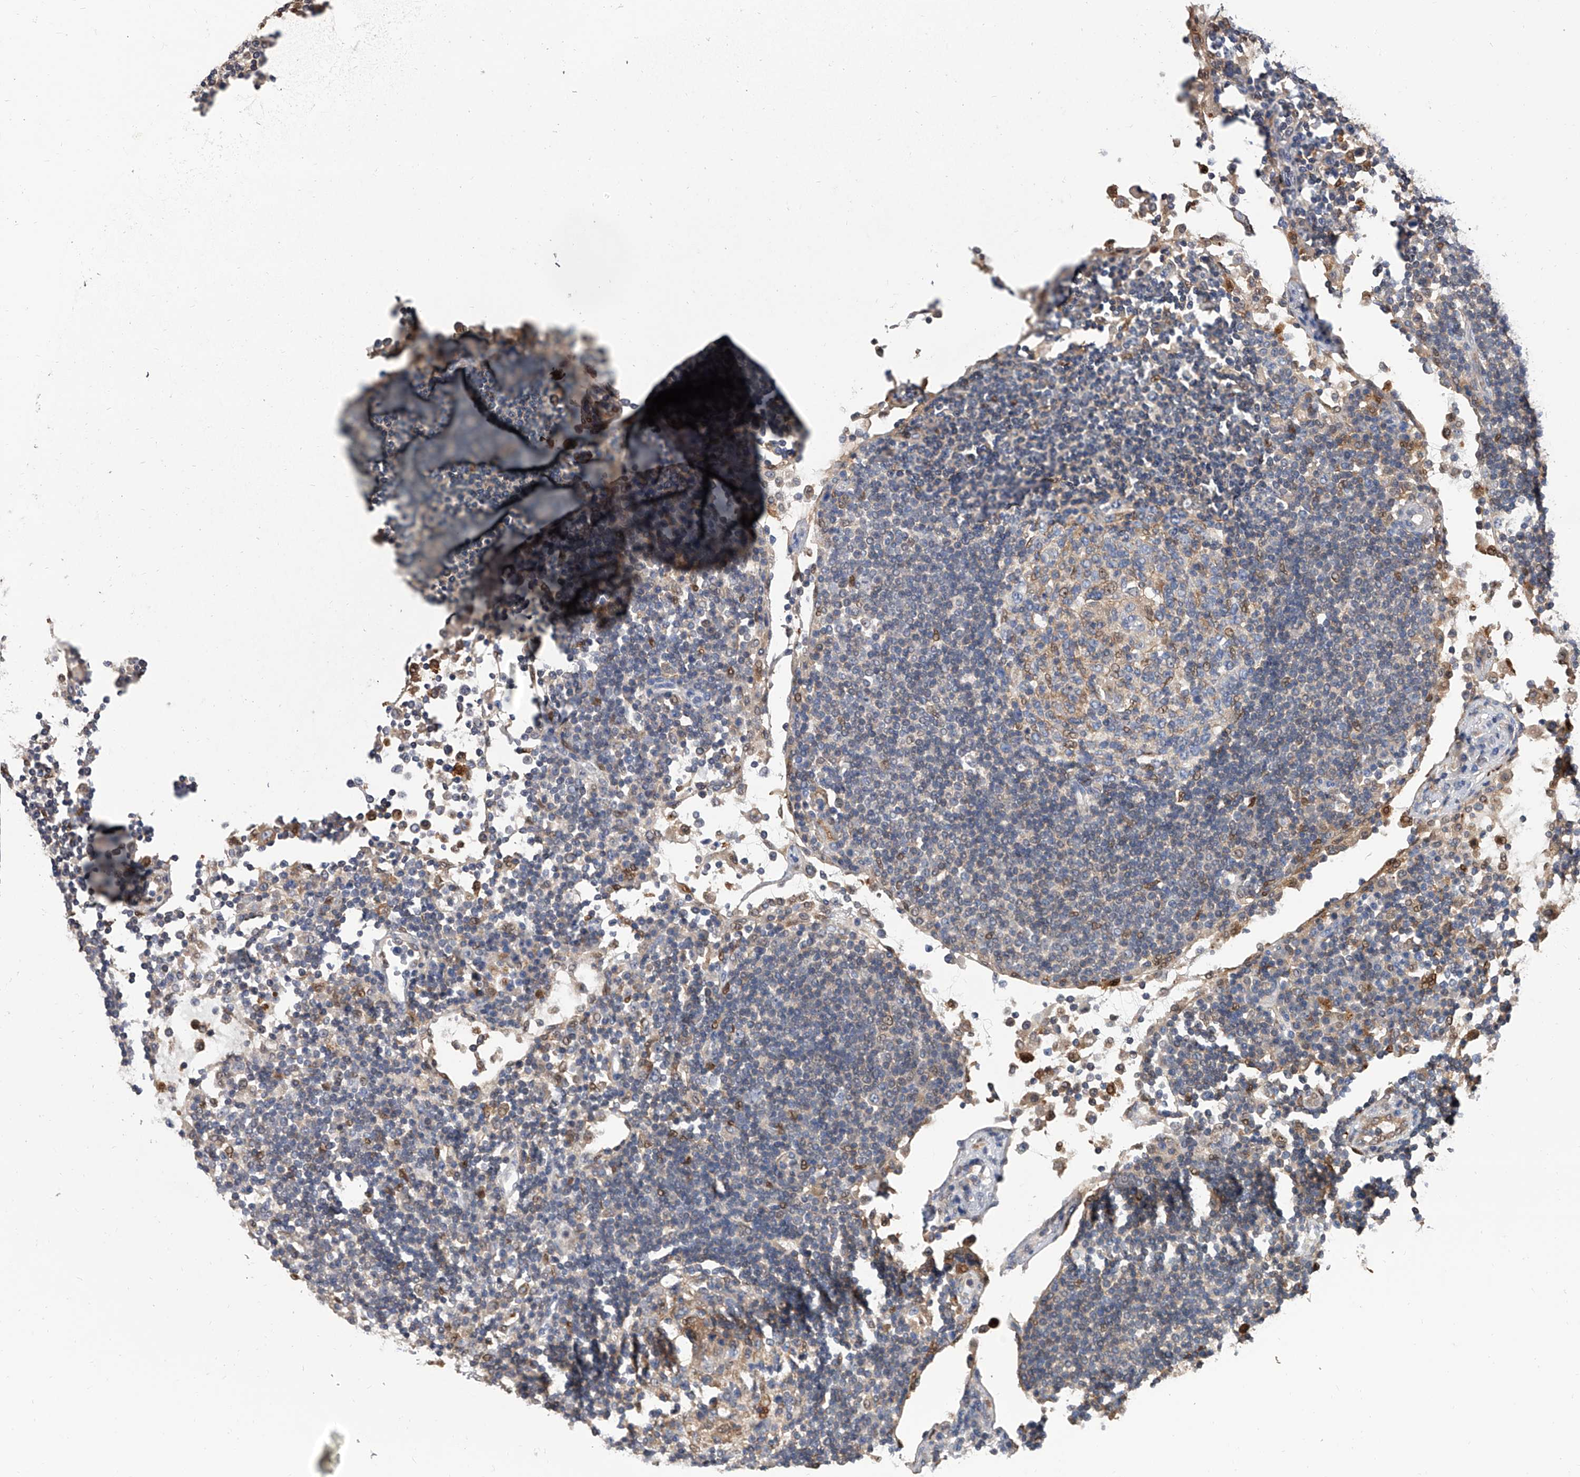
{"staining": {"intensity": "weak", "quantity": "<25%", "location": "nuclear"}, "tissue": "lymph node", "cell_type": "Germinal center cells", "image_type": "normal", "snomed": [{"axis": "morphology", "description": "Normal tissue, NOS"}, {"axis": "topography", "description": "Lymph node"}], "caption": "DAB immunohistochemical staining of unremarkable human lymph node displays no significant positivity in germinal center cells.", "gene": "SERPINB9", "patient": {"sex": "female", "age": 53}}